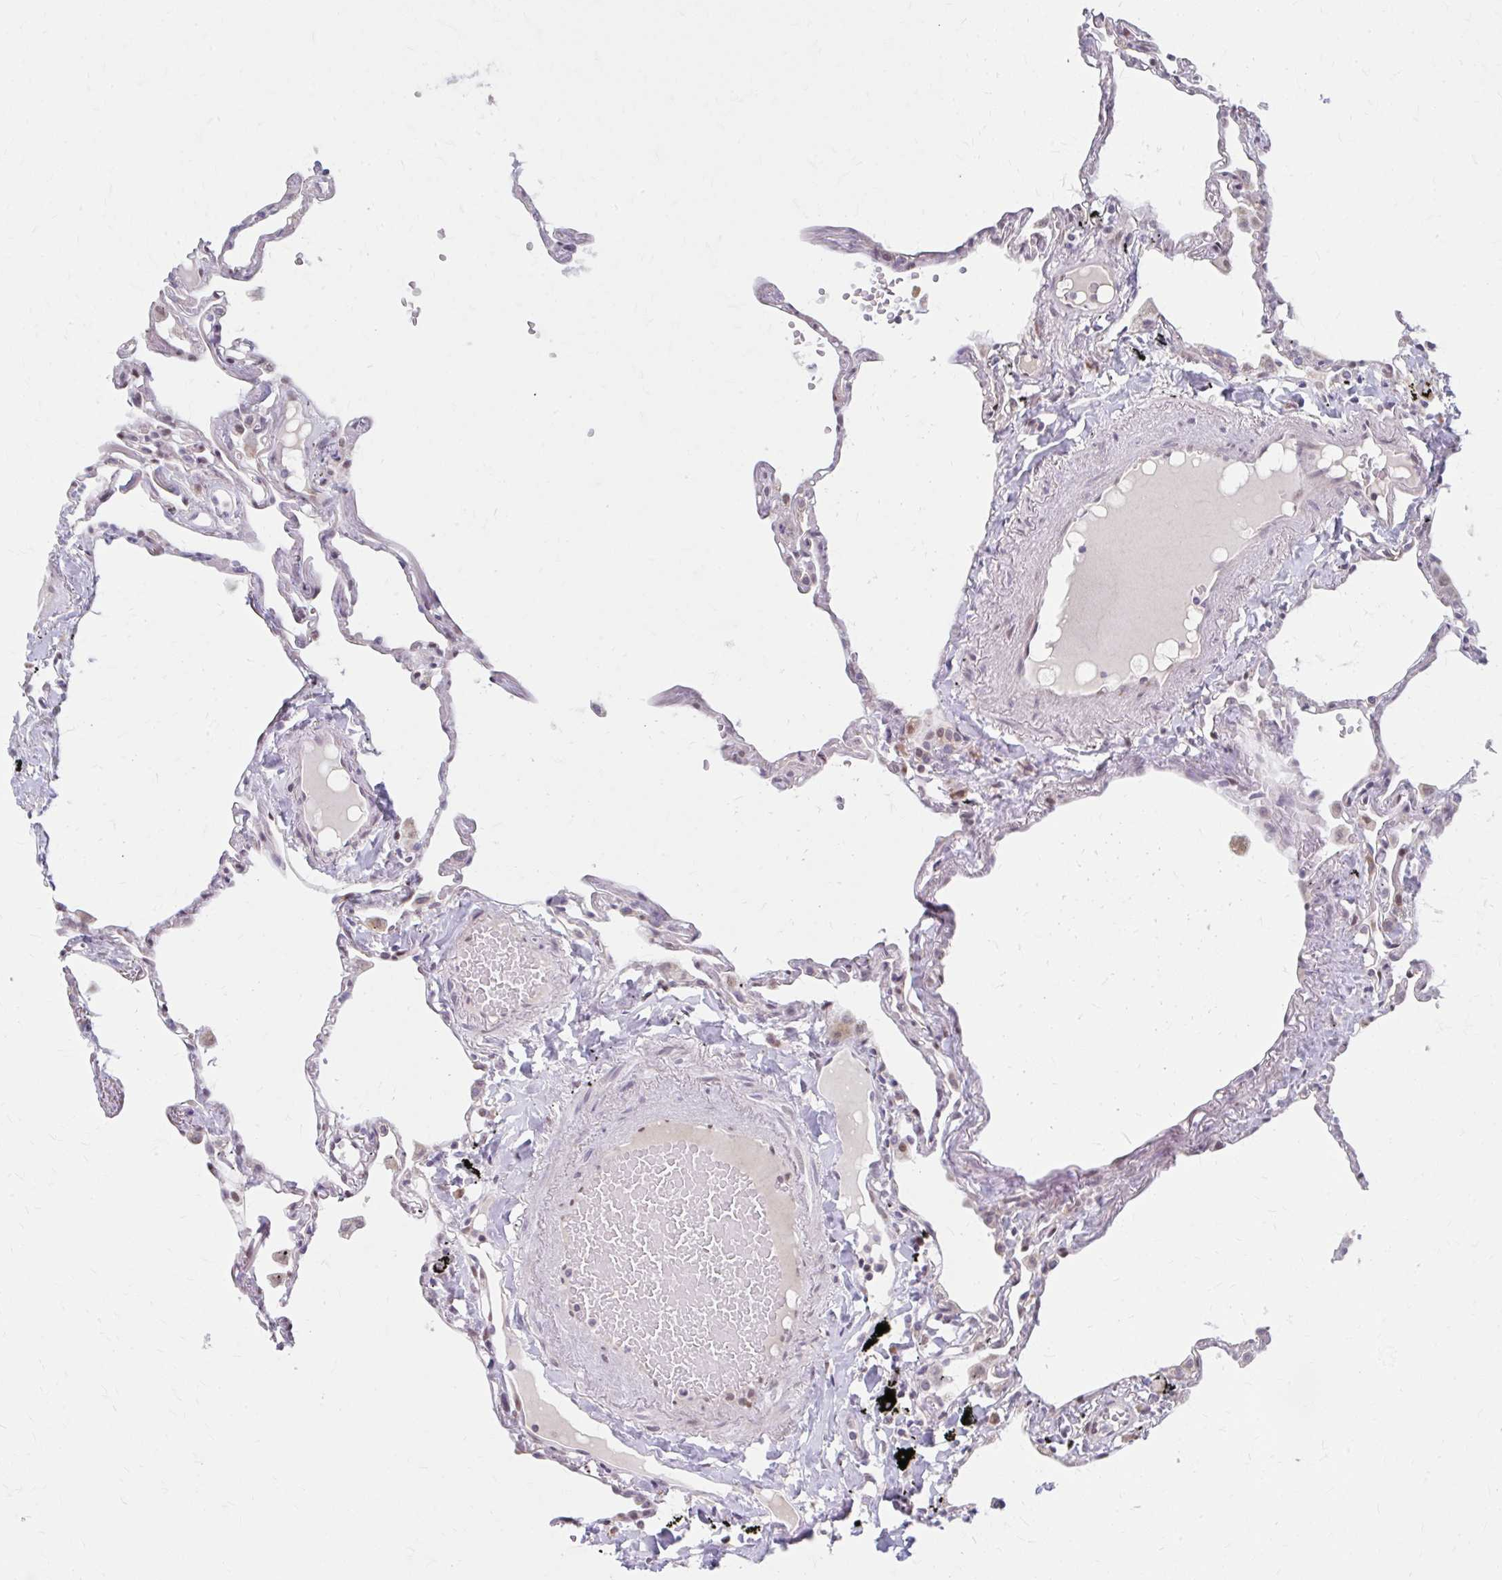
{"staining": {"intensity": "weak", "quantity": "<25%", "location": "cytoplasmic/membranous"}, "tissue": "lung", "cell_type": "Alveolar cells", "image_type": "normal", "snomed": [{"axis": "morphology", "description": "Normal tissue, NOS"}, {"axis": "topography", "description": "Lung"}], "caption": "Immunohistochemistry (IHC) micrograph of unremarkable lung: human lung stained with DAB (3,3'-diaminobenzidine) reveals no significant protein positivity in alveolar cells.", "gene": "BEAN1", "patient": {"sex": "female", "age": 67}}